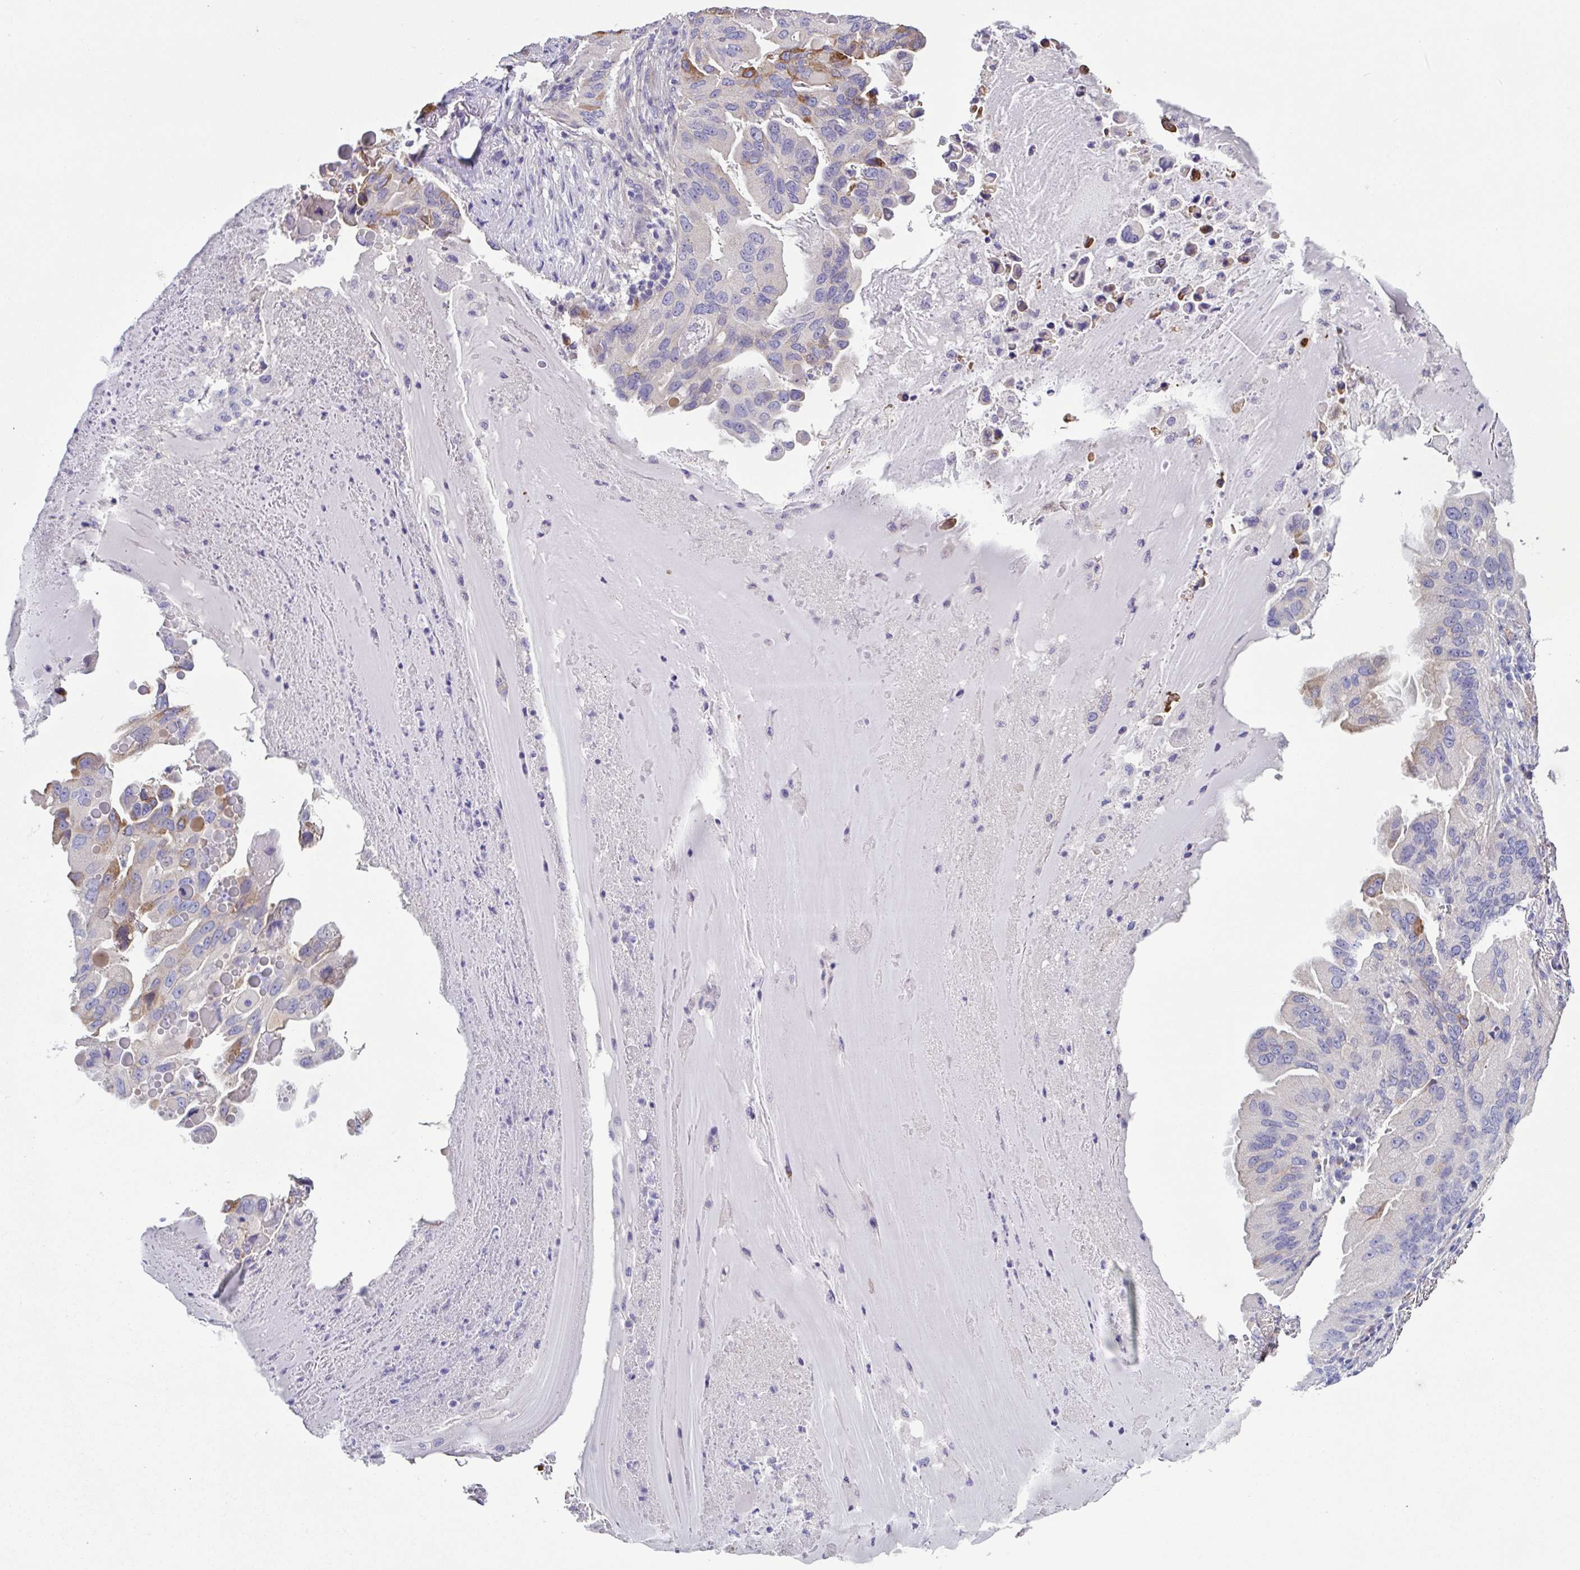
{"staining": {"intensity": "moderate", "quantity": "<25%", "location": "cytoplasmic/membranous"}, "tissue": "lung cancer", "cell_type": "Tumor cells", "image_type": "cancer", "snomed": [{"axis": "morphology", "description": "Adenocarcinoma, NOS"}, {"axis": "topography", "description": "Lung"}], "caption": "Immunohistochemistry (DAB (3,3'-diaminobenzidine)) staining of human lung cancer displays moderate cytoplasmic/membranous protein expression in approximately <25% of tumor cells. (DAB (3,3'-diaminobenzidine) IHC with brightfield microscopy, high magnification).", "gene": "ZNF813", "patient": {"sex": "female", "age": 69}}